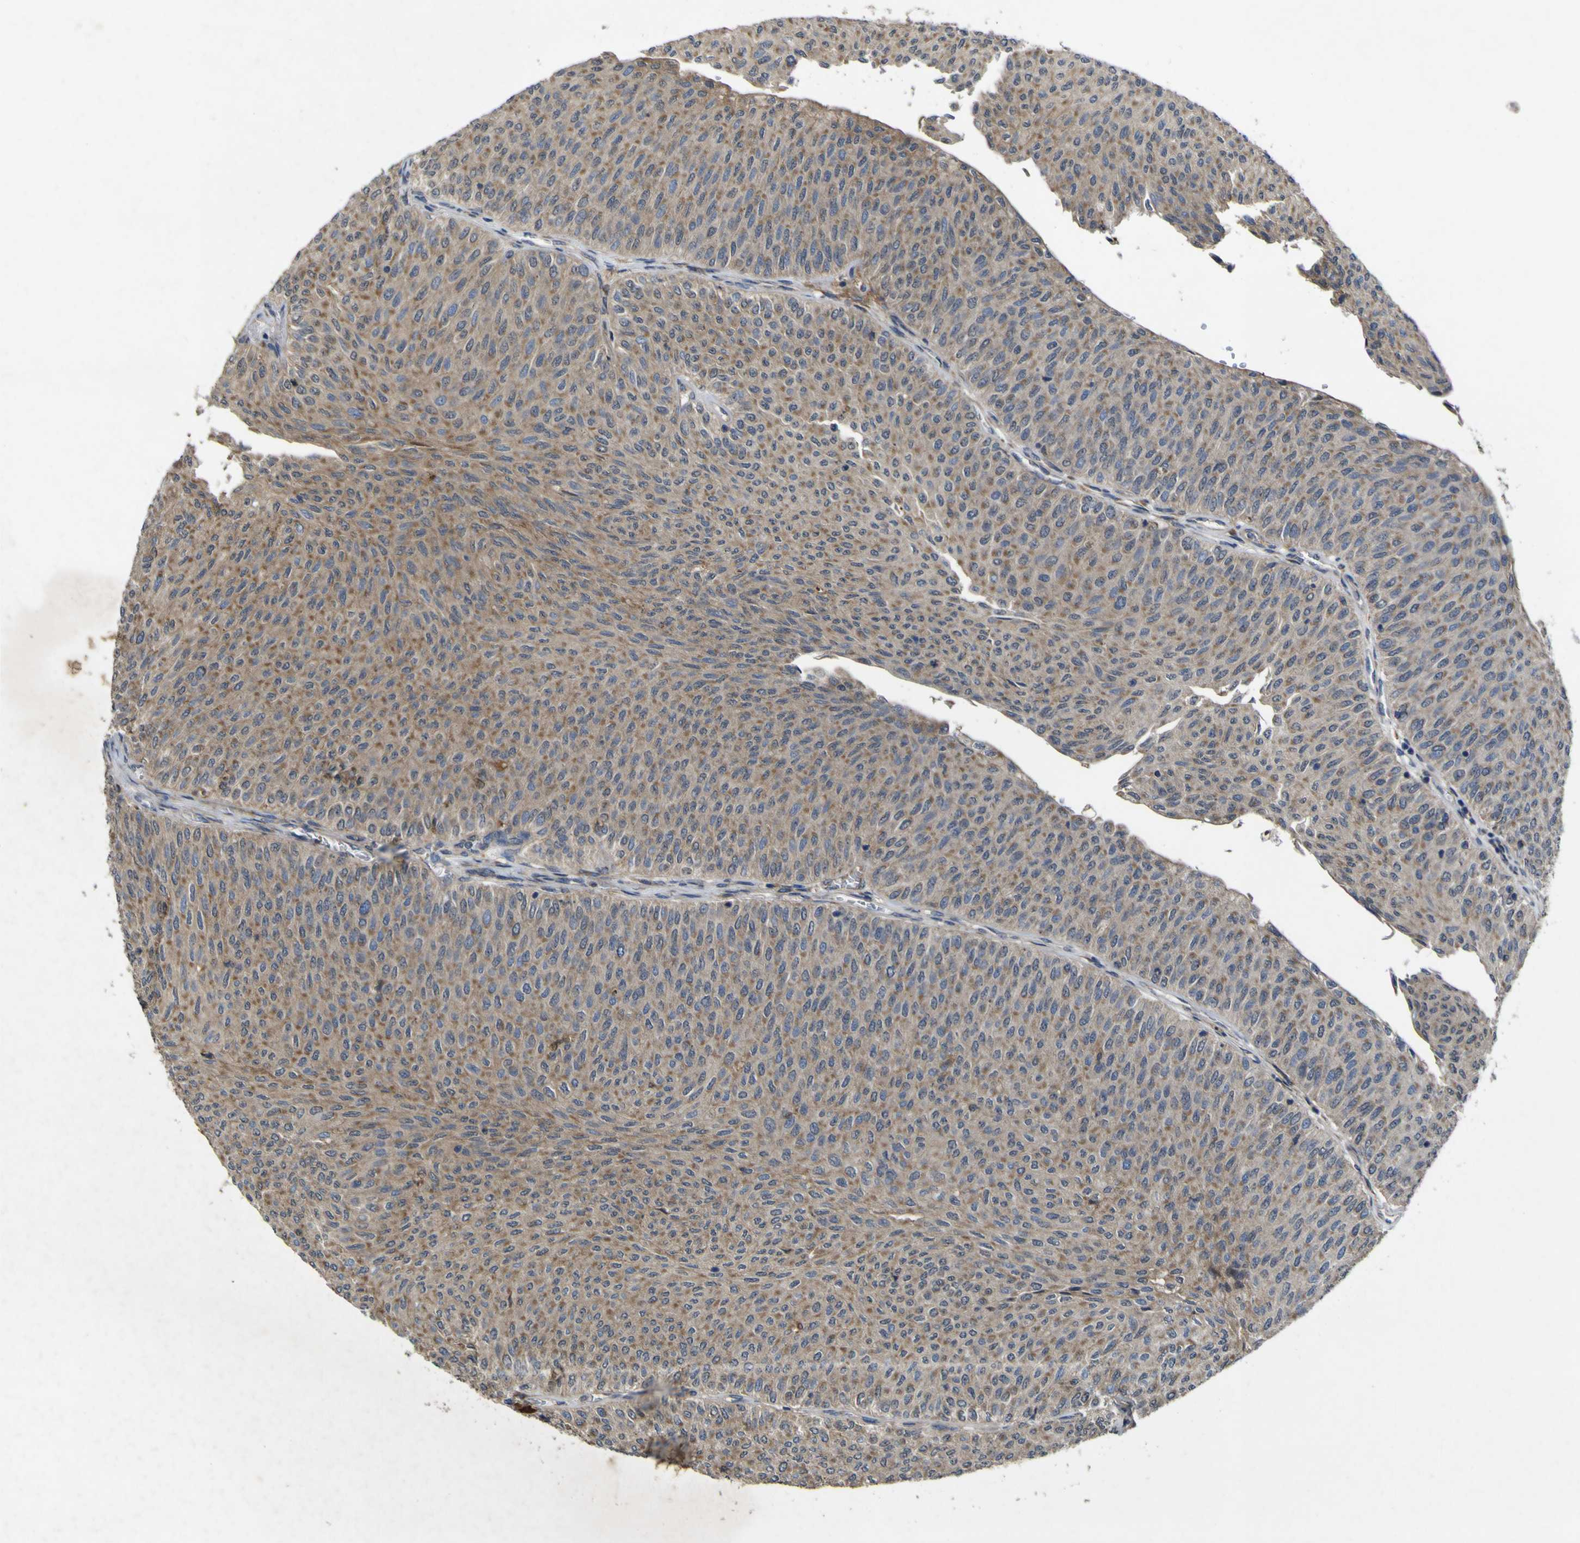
{"staining": {"intensity": "moderate", "quantity": ">75%", "location": "cytoplasmic/membranous"}, "tissue": "urothelial cancer", "cell_type": "Tumor cells", "image_type": "cancer", "snomed": [{"axis": "morphology", "description": "Urothelial carcinoma, Low grade"}, {"axis": "topography", "description": "Urinary bladder"}], "caption": "High-magnification brightfield microscopy of urothelial cancer stained with DAB (3,3'-diaminobenzidine) (brown) and counterstained with hematoxylin (blue). tumor cells exhibit moderate cytoplasmic/membranous positivity is seen in approximately>75% of cells.", "gene": "IRAK2", "patient": {"sex": "male", "age": 78}}